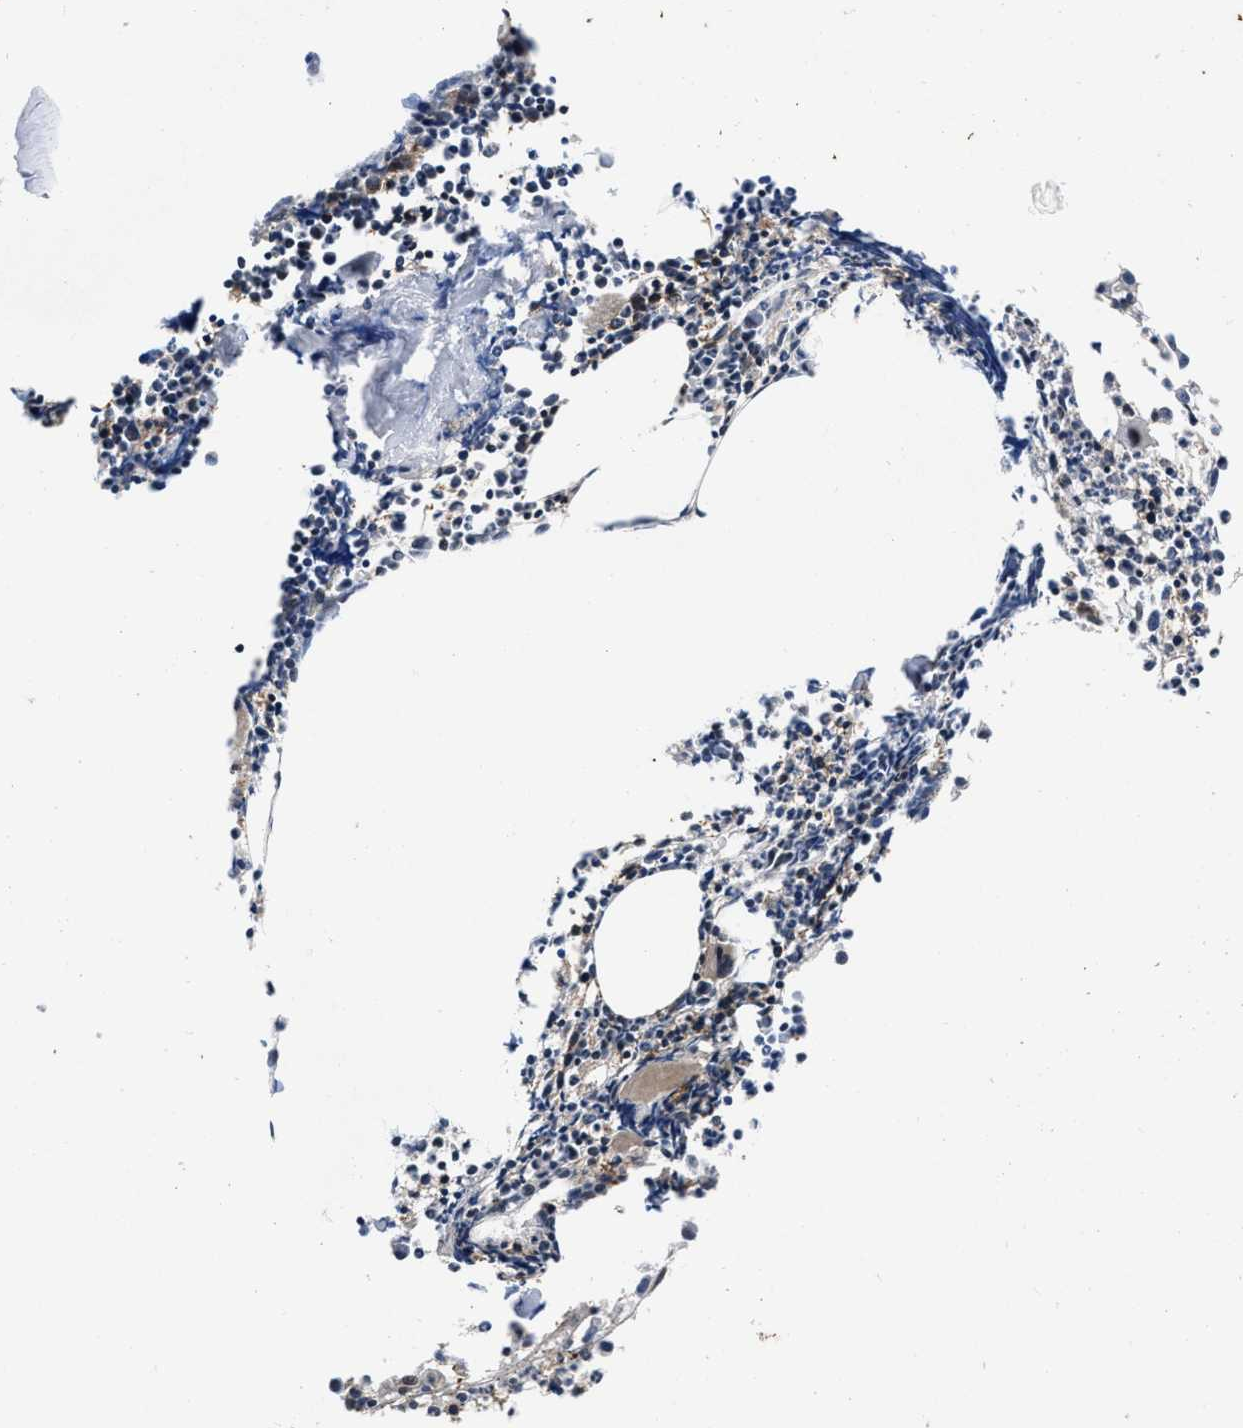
{"staining": {"intensity": "moderate", "quantity": "<25%", "location": "cytoplasmic/membranous"}, "tissue": "bone marrow", "cell_type": "Hematopoietic cells", "image_type": "normal", "snomed": [{"axis": "morphology", "description": "Normal tissue, NOS"}, {"axis": "morphology", "description": "Inflammation, NOS"}, {"axis": "topography", "description": "Bone marrow"}], "caption": "Protein expression analysis of normal bone marrow displays moderate cytoplasmic/membranous staining in about <25% of hematopoietic cells.", "gene": "PPWD1", "patient": {"sex": "female", "age": 53}}